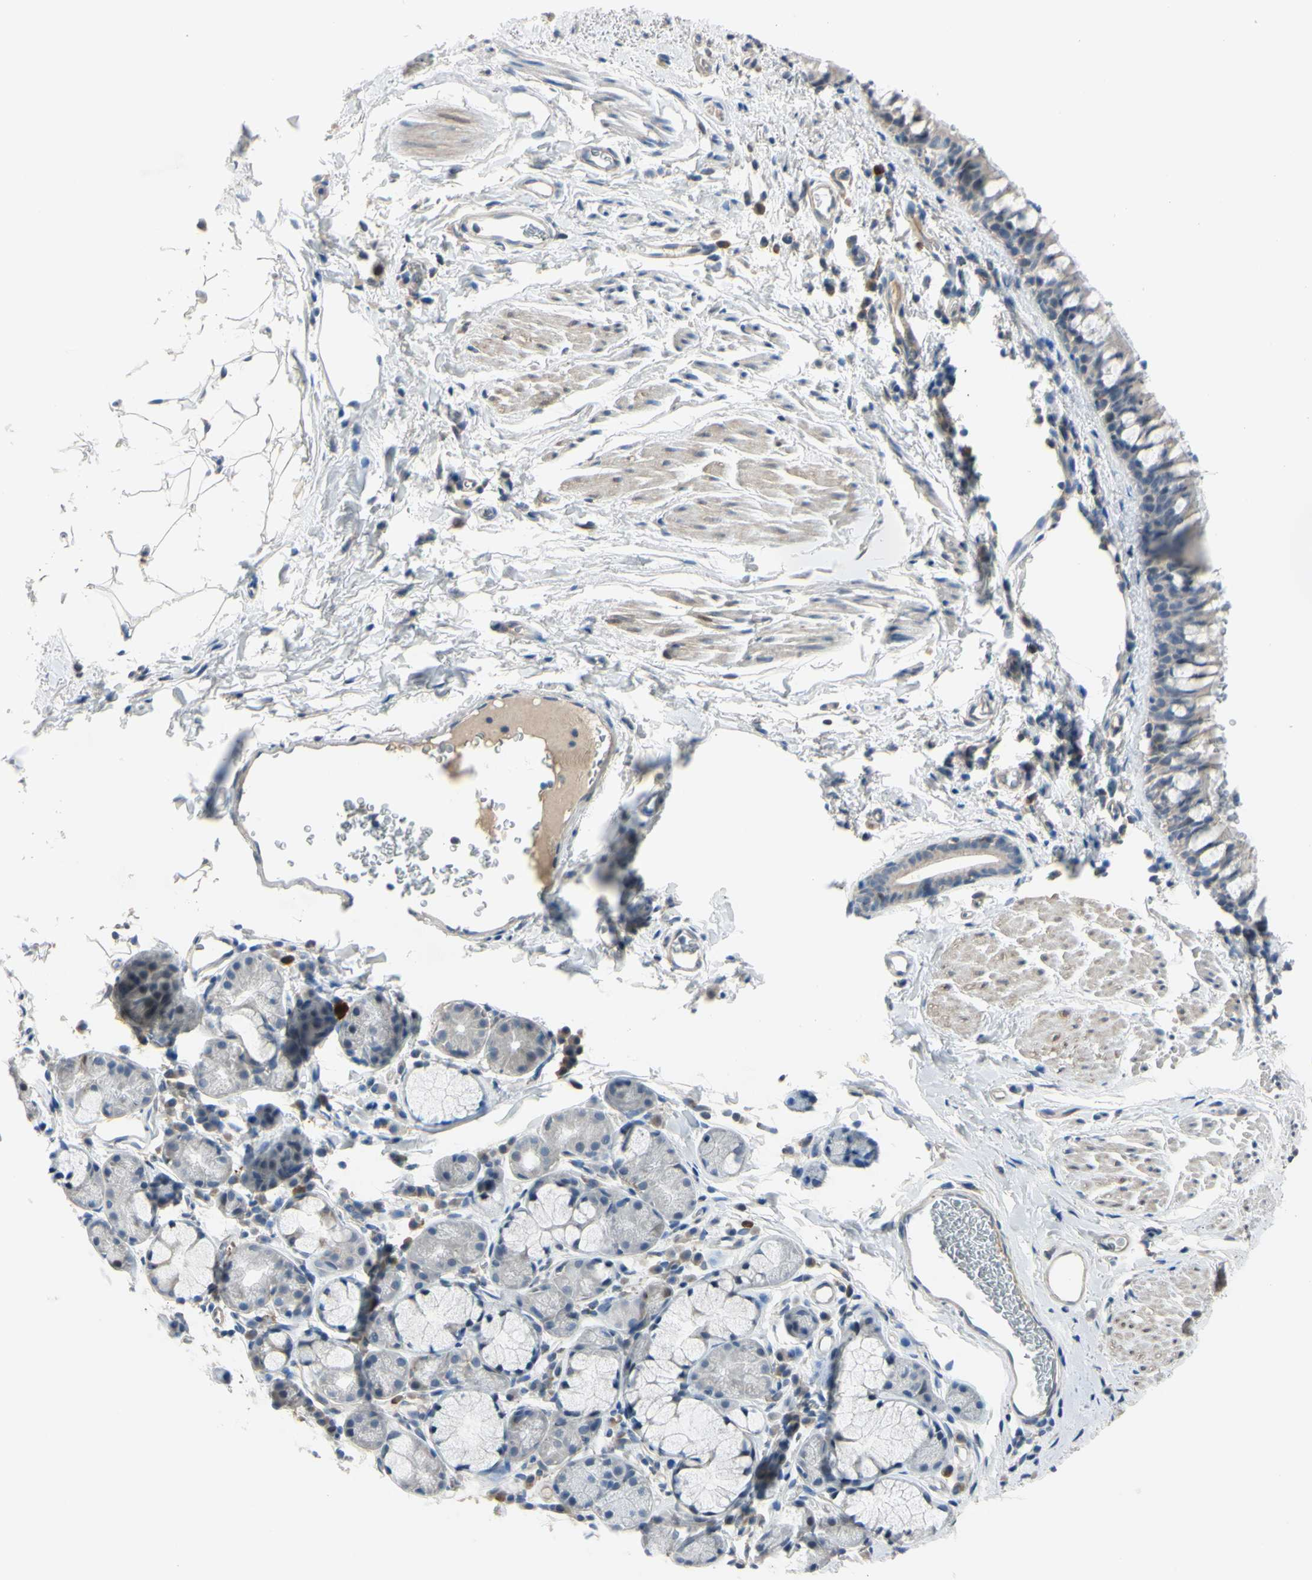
{"staining": {"intensity": "negative", "quantity": "none", "location": "none"}, "tissue": "bronchus", "cell_type": "Respiratory epithelial cells", "image_type": "normal", "snomed": [{"axis": "morphology", "description": "Normal tissue, NOS"}, {"axis": "morphology", "description": "Malignant melanoma, Metastatic site"}, {"axis": "topography", "description": "Bronchus"}, {"axis": "topography", "description": "Lung"}], "caption": "Protein analysis of normal bronchus exhibits no significant positivity in respiratory epithelial cells.", "gene": "LHX9", "patient": {"sex": "male", "age": 64}}